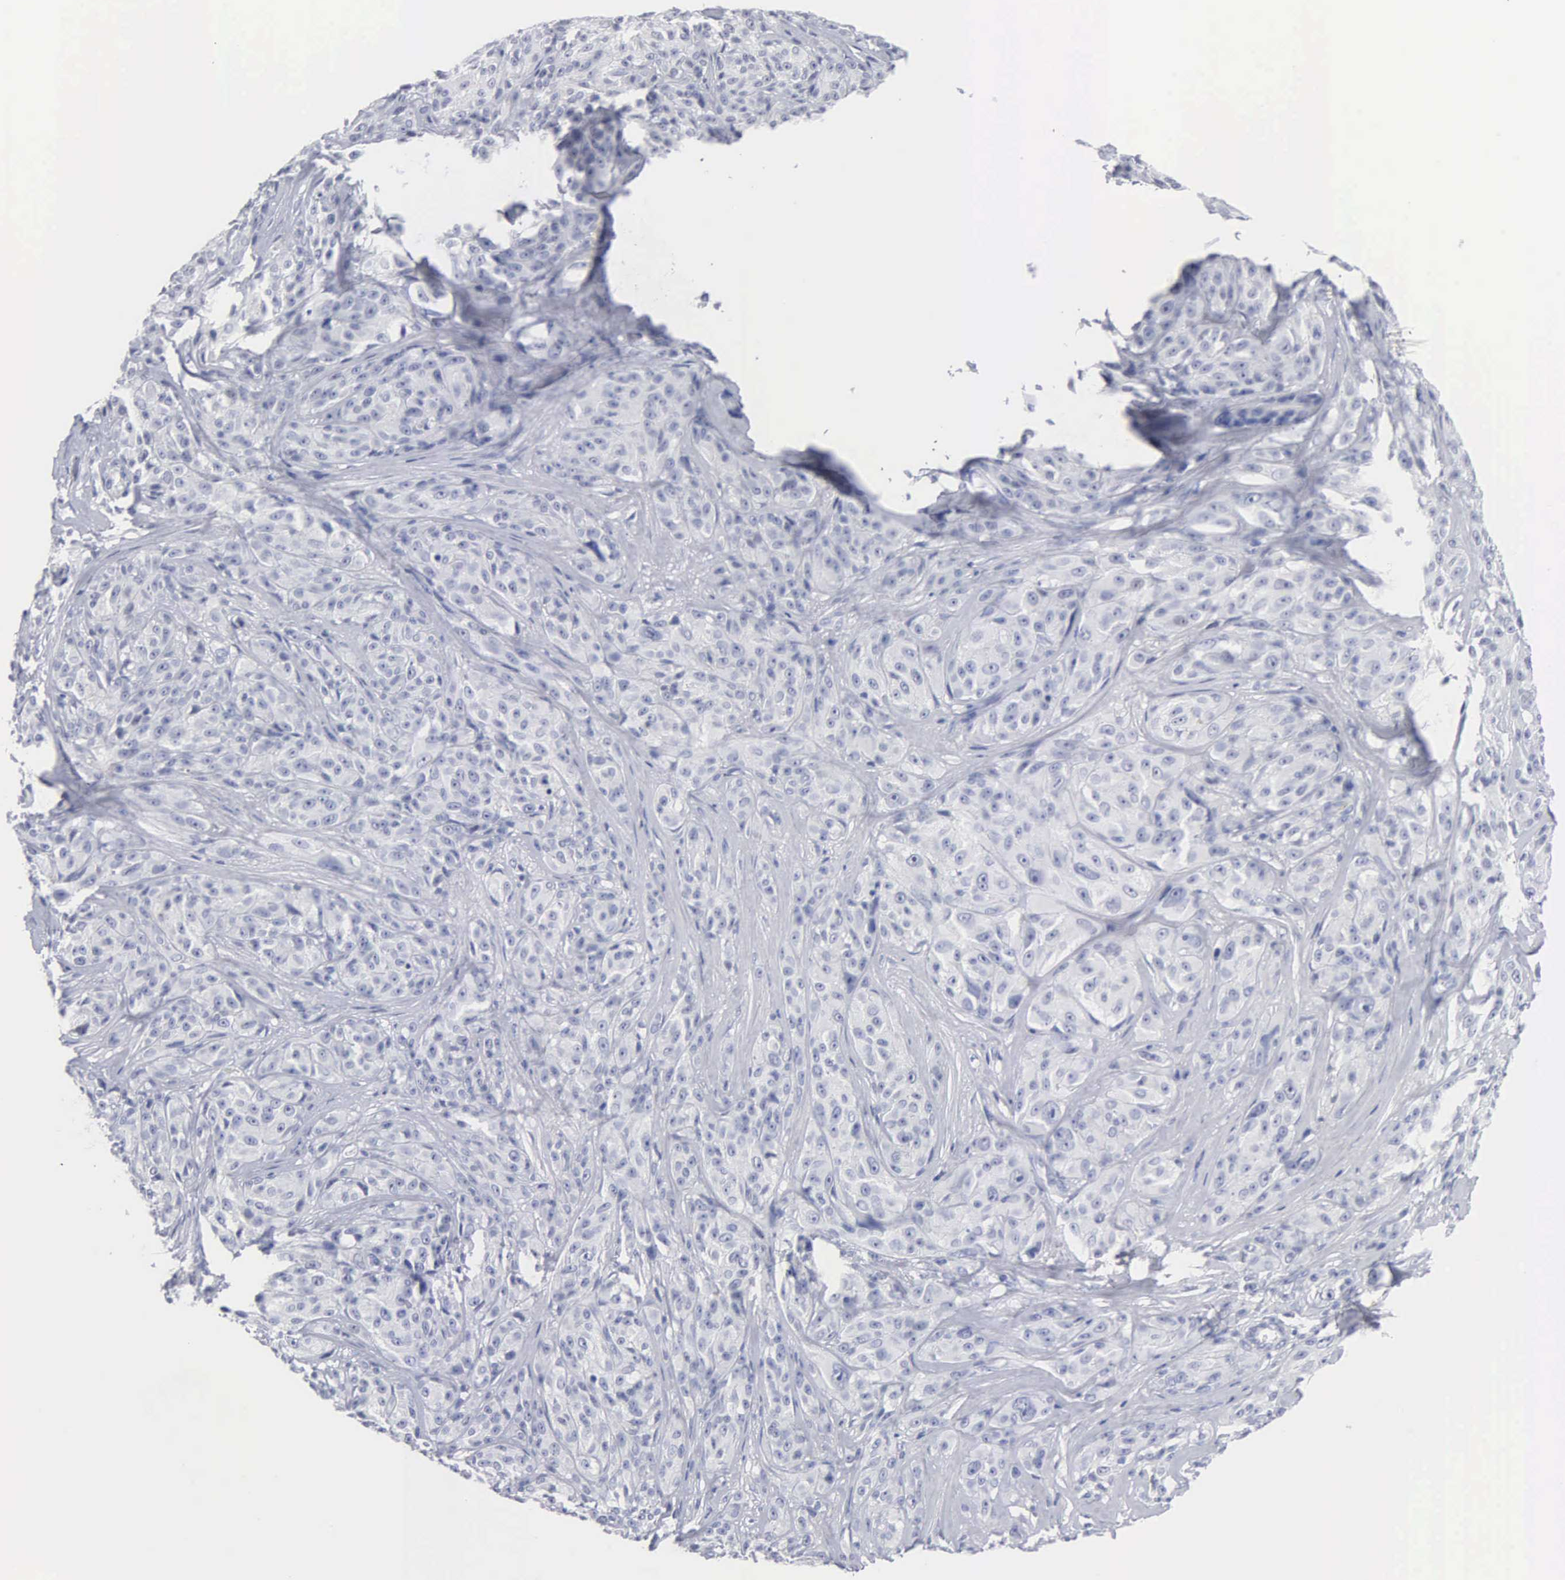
{"staining": {"intensity": "negative", "quantity": "none", "location": "none"}, "tissue": "melanoma", "cell_type": "Tumor cells", "image_type": "cancer", "snomed": [{"axis": "morphology", "description": "Malignant melanoma, NOS"}, {"axis": "topography", "description": "Skin"}], "caption": "IHC histopathology image of malignant melanoma stained for a protein (brown), which shows no staining in tumor cells.", "gene": "ASPHD2", "patient": {"sex": "male", "age": 56}}